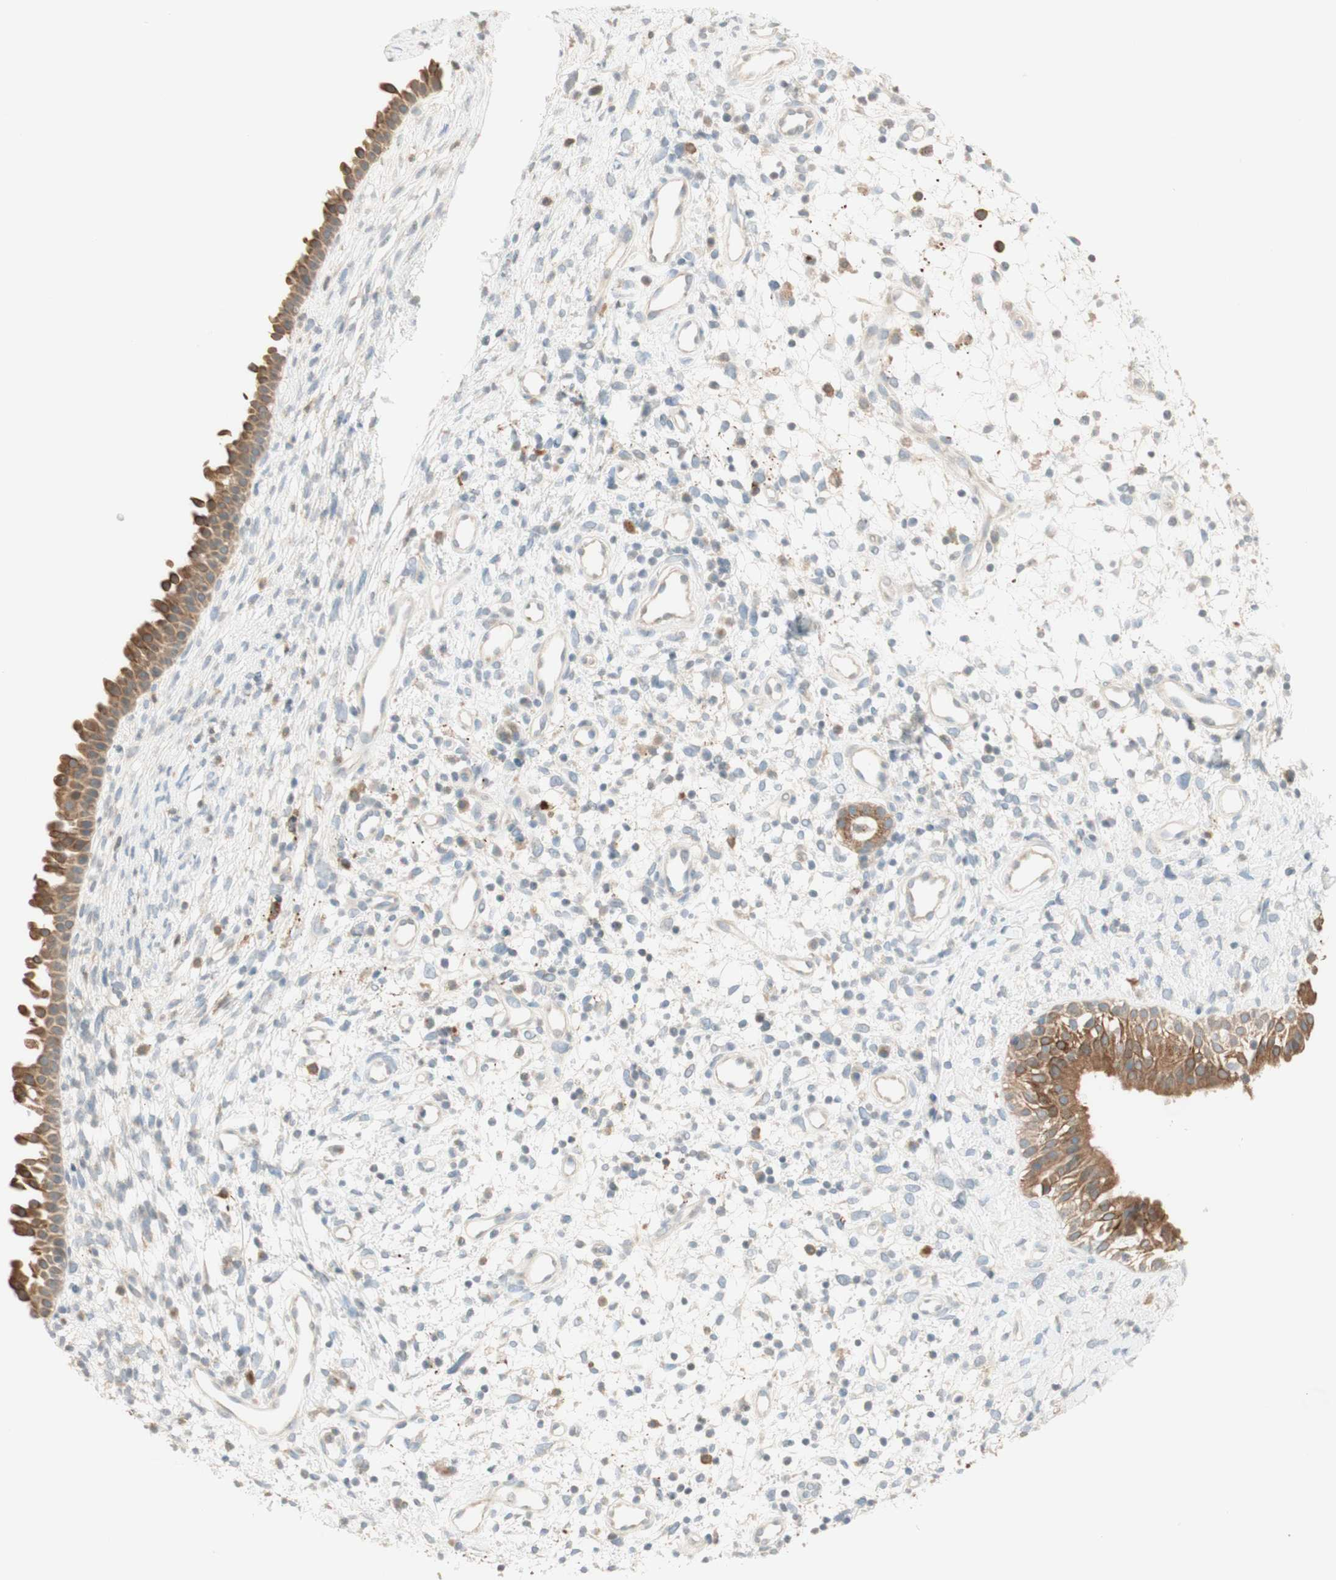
{"staining": {"intensity": "moderate", "quantity": ">75%", "location": "cytoplasmic/membranous"}, "tissue": "nasopharynx", "cell_type": "Respiratory epithelial cells", "image_type": "normal", "snomed": [{"axis": "morphology", "description": "Normal tissue, NOS"}, {"axis": "topography", "description": "Nasopharynx"}], "caption": "Immunohistochemistry (IHC) of benign nasopharynx reveals medium levels of moderate cytoplasmic/membranous expression in approximately >75% of respiratory epithelial cells. (DAB IHC with brightfield microscopy, high magnification).", "gene": "CLCN2", "patient": {"sex": "male", "age": 22}}